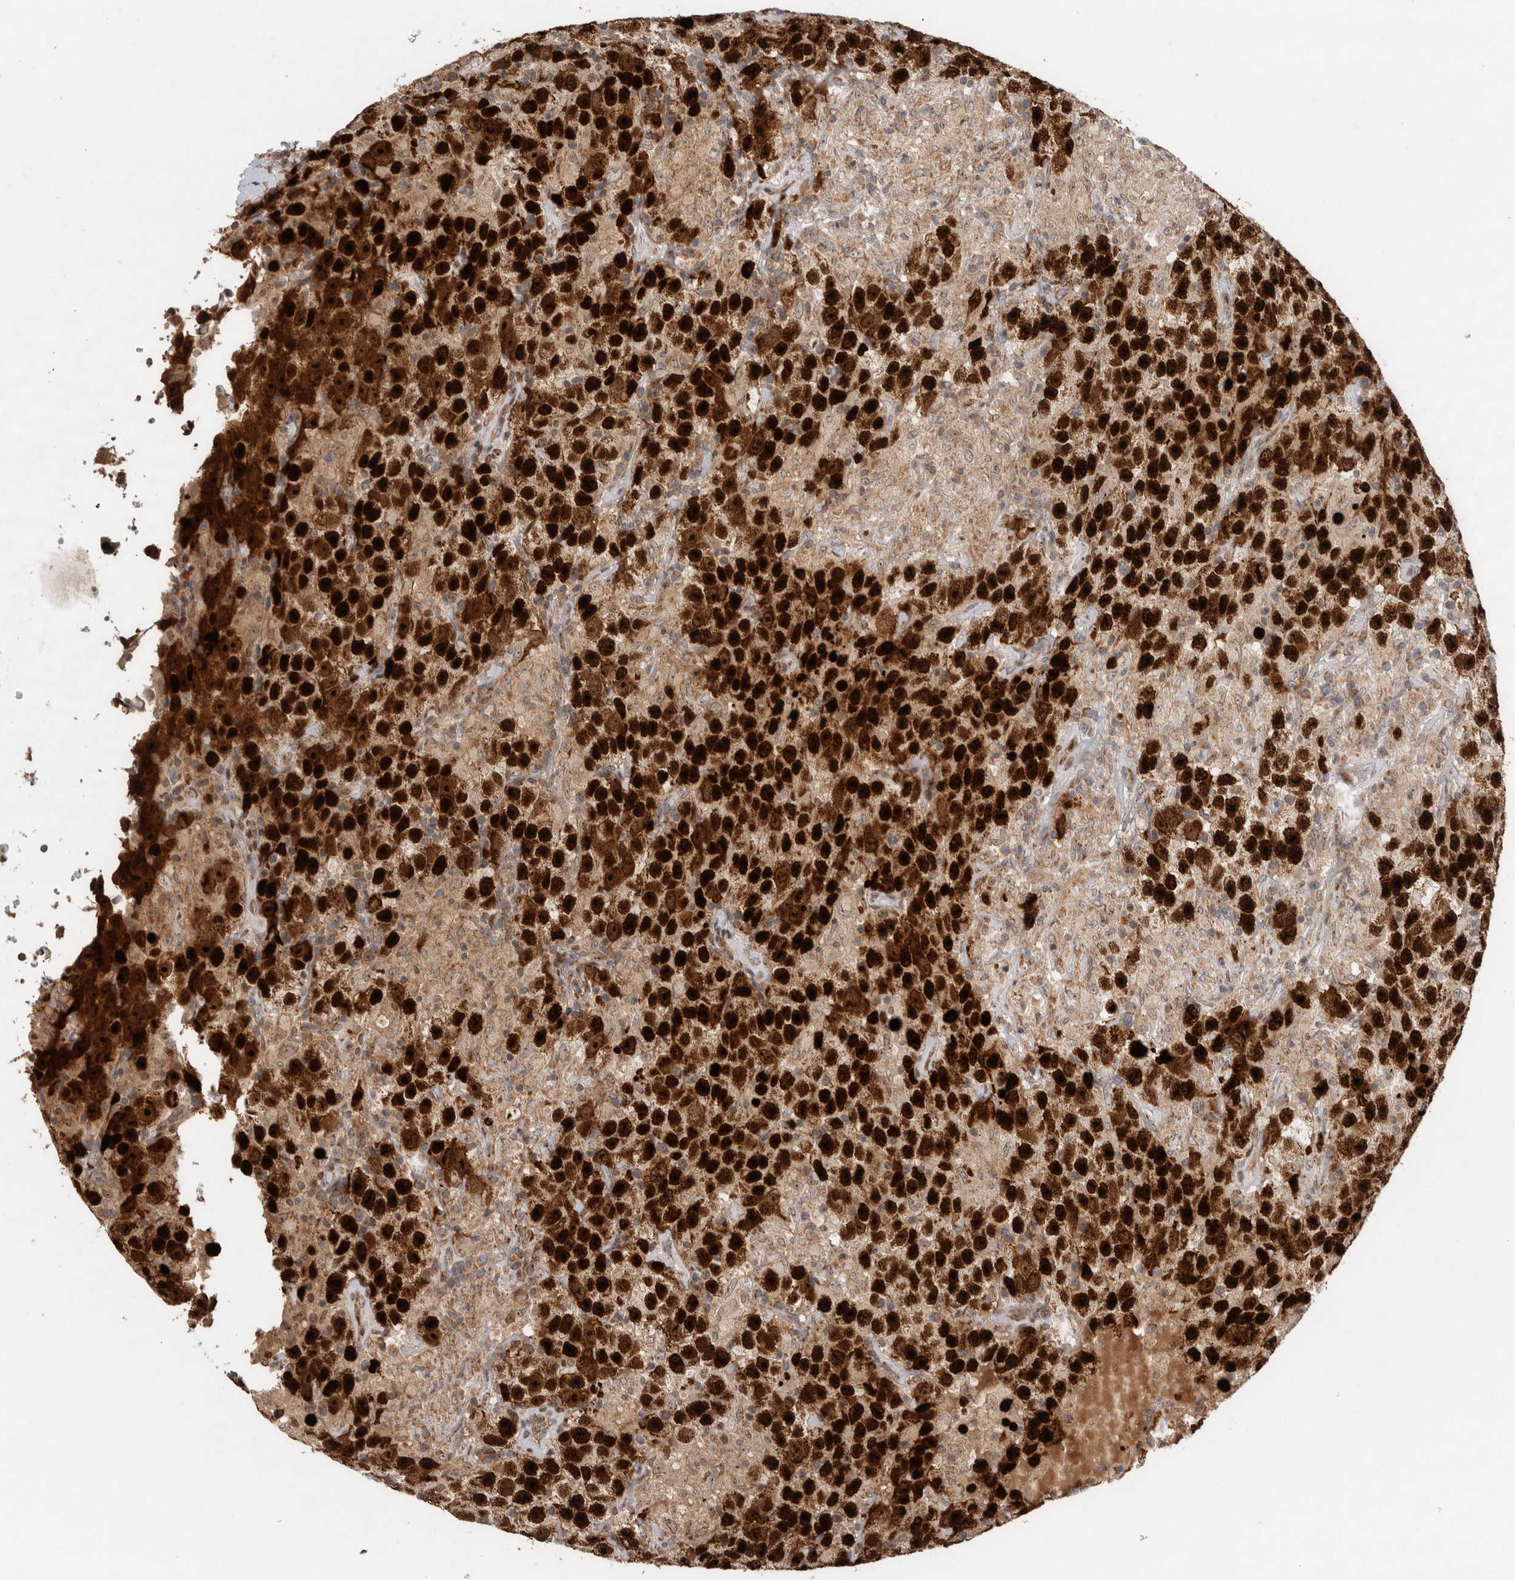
{"staining": {"intensity": "strong", "quantity": ">75%", "location": "cytoplasmic/membranous,nuclear"}, "tissue": "testis cancer", "cell_type": "Tumor cells", "image_type": "cancer", "snomed": [{"axis": "morphology", "description": "Seminoma, NOS"}, {"axis": "topography", "description": "Testis"}], "caption": "Testis seminoma stained for a protein reveals strong cytoplasmic/membranous and nuclear positivity in tumor cells.", "gene": "INSRR", "patient": {"sex": "male", "age": 41}}